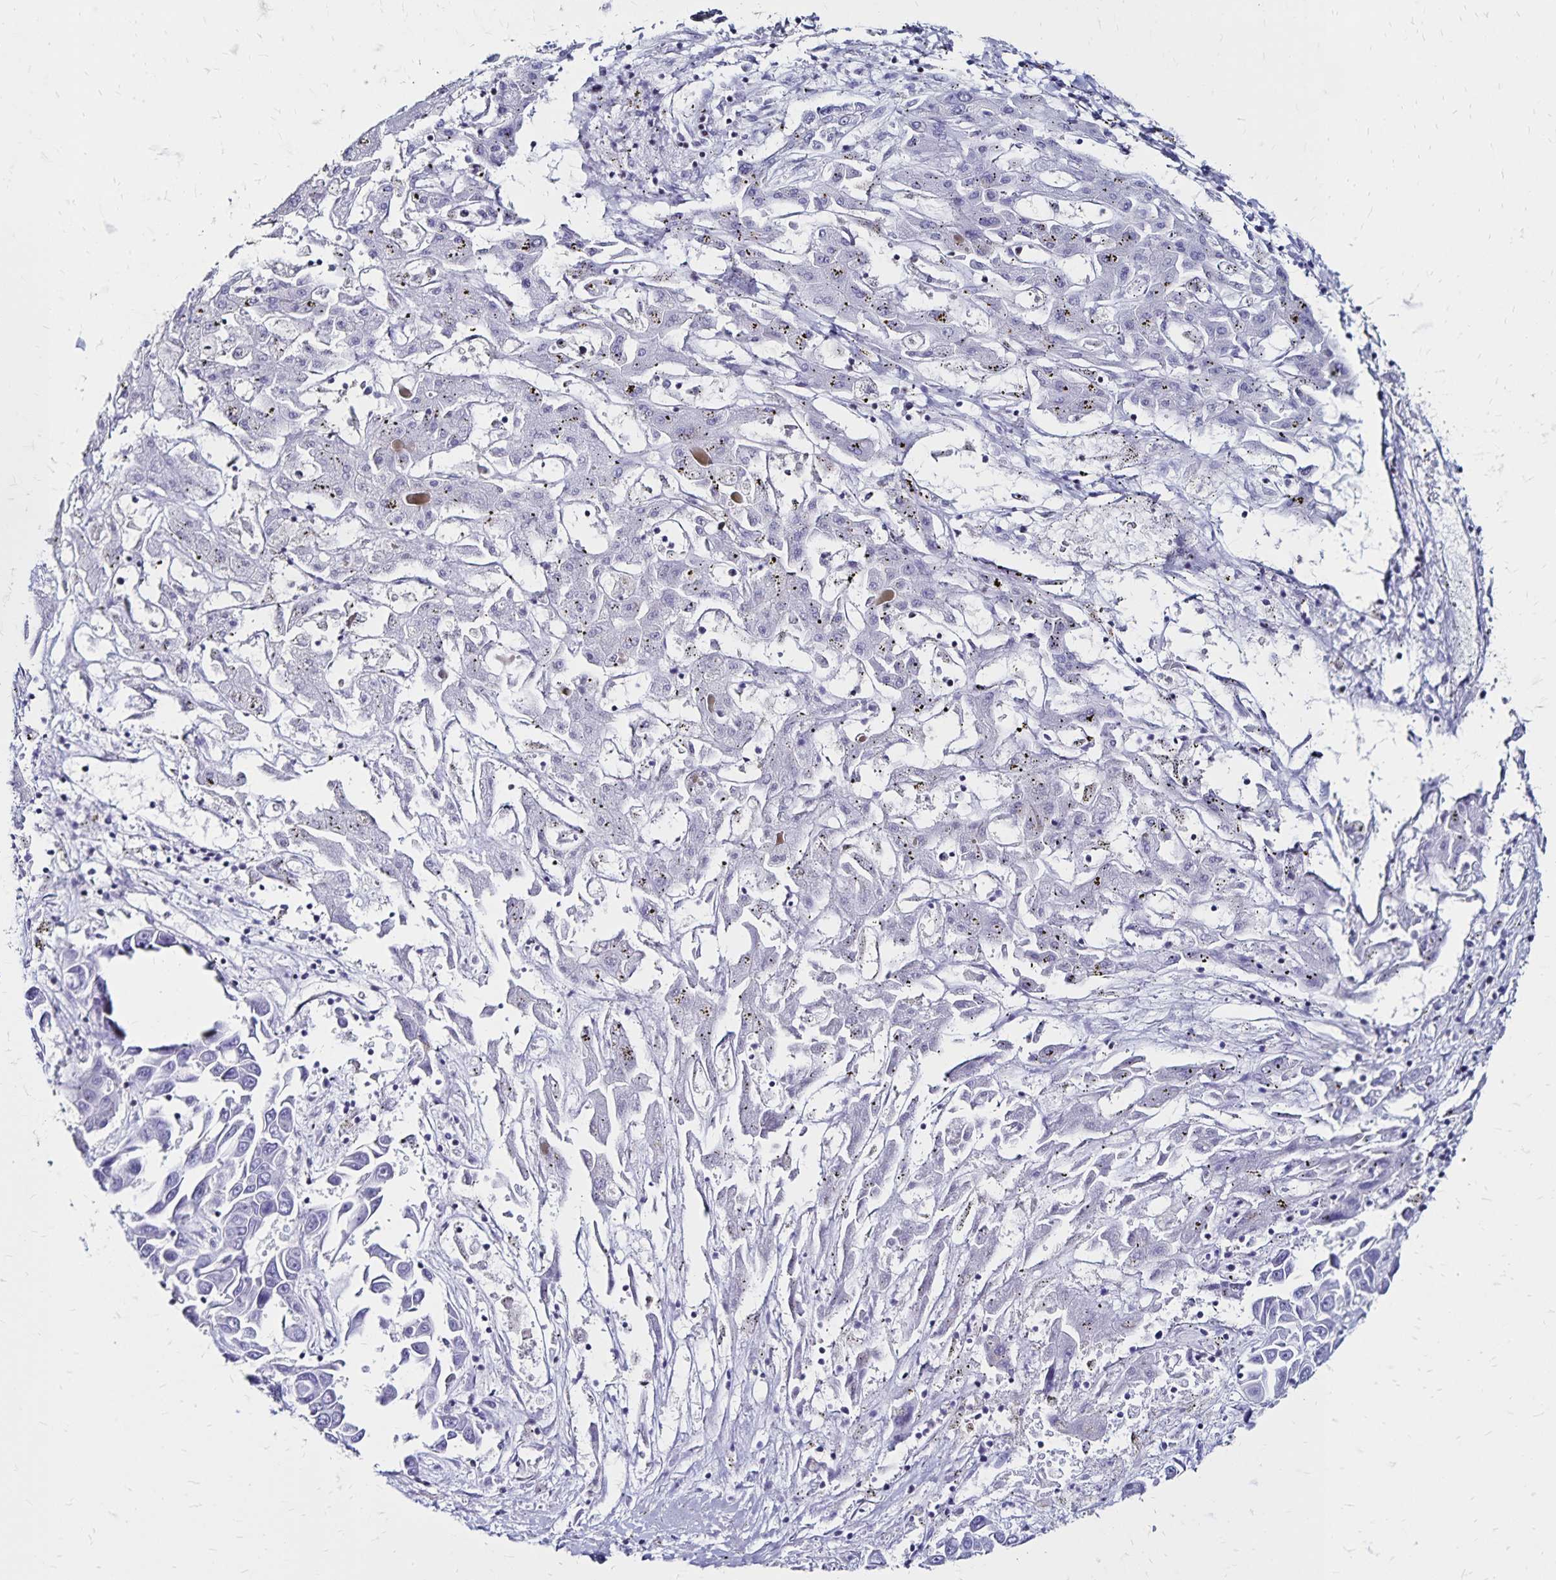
{"staining": {"intensity": "negative", "quantity": "none", "location": "none"}, "tissue": "liver cancer", "cell_type": "Tumor cells", "image_type": "cancer", "snomed": [{"axis": "morphology", "description": "Cholangiocarcinoma"}, {"axis": "topography", "description": "Liver"}], "caption": "There is no significant staining in tumor cells of liver cancer. (DAB (3,3'-diaminobenzidine) IHC visualized using brightfield microscopy, high magnification).", "gene": "IKZF1", "patient": {"sex": "female", "age": 52}}